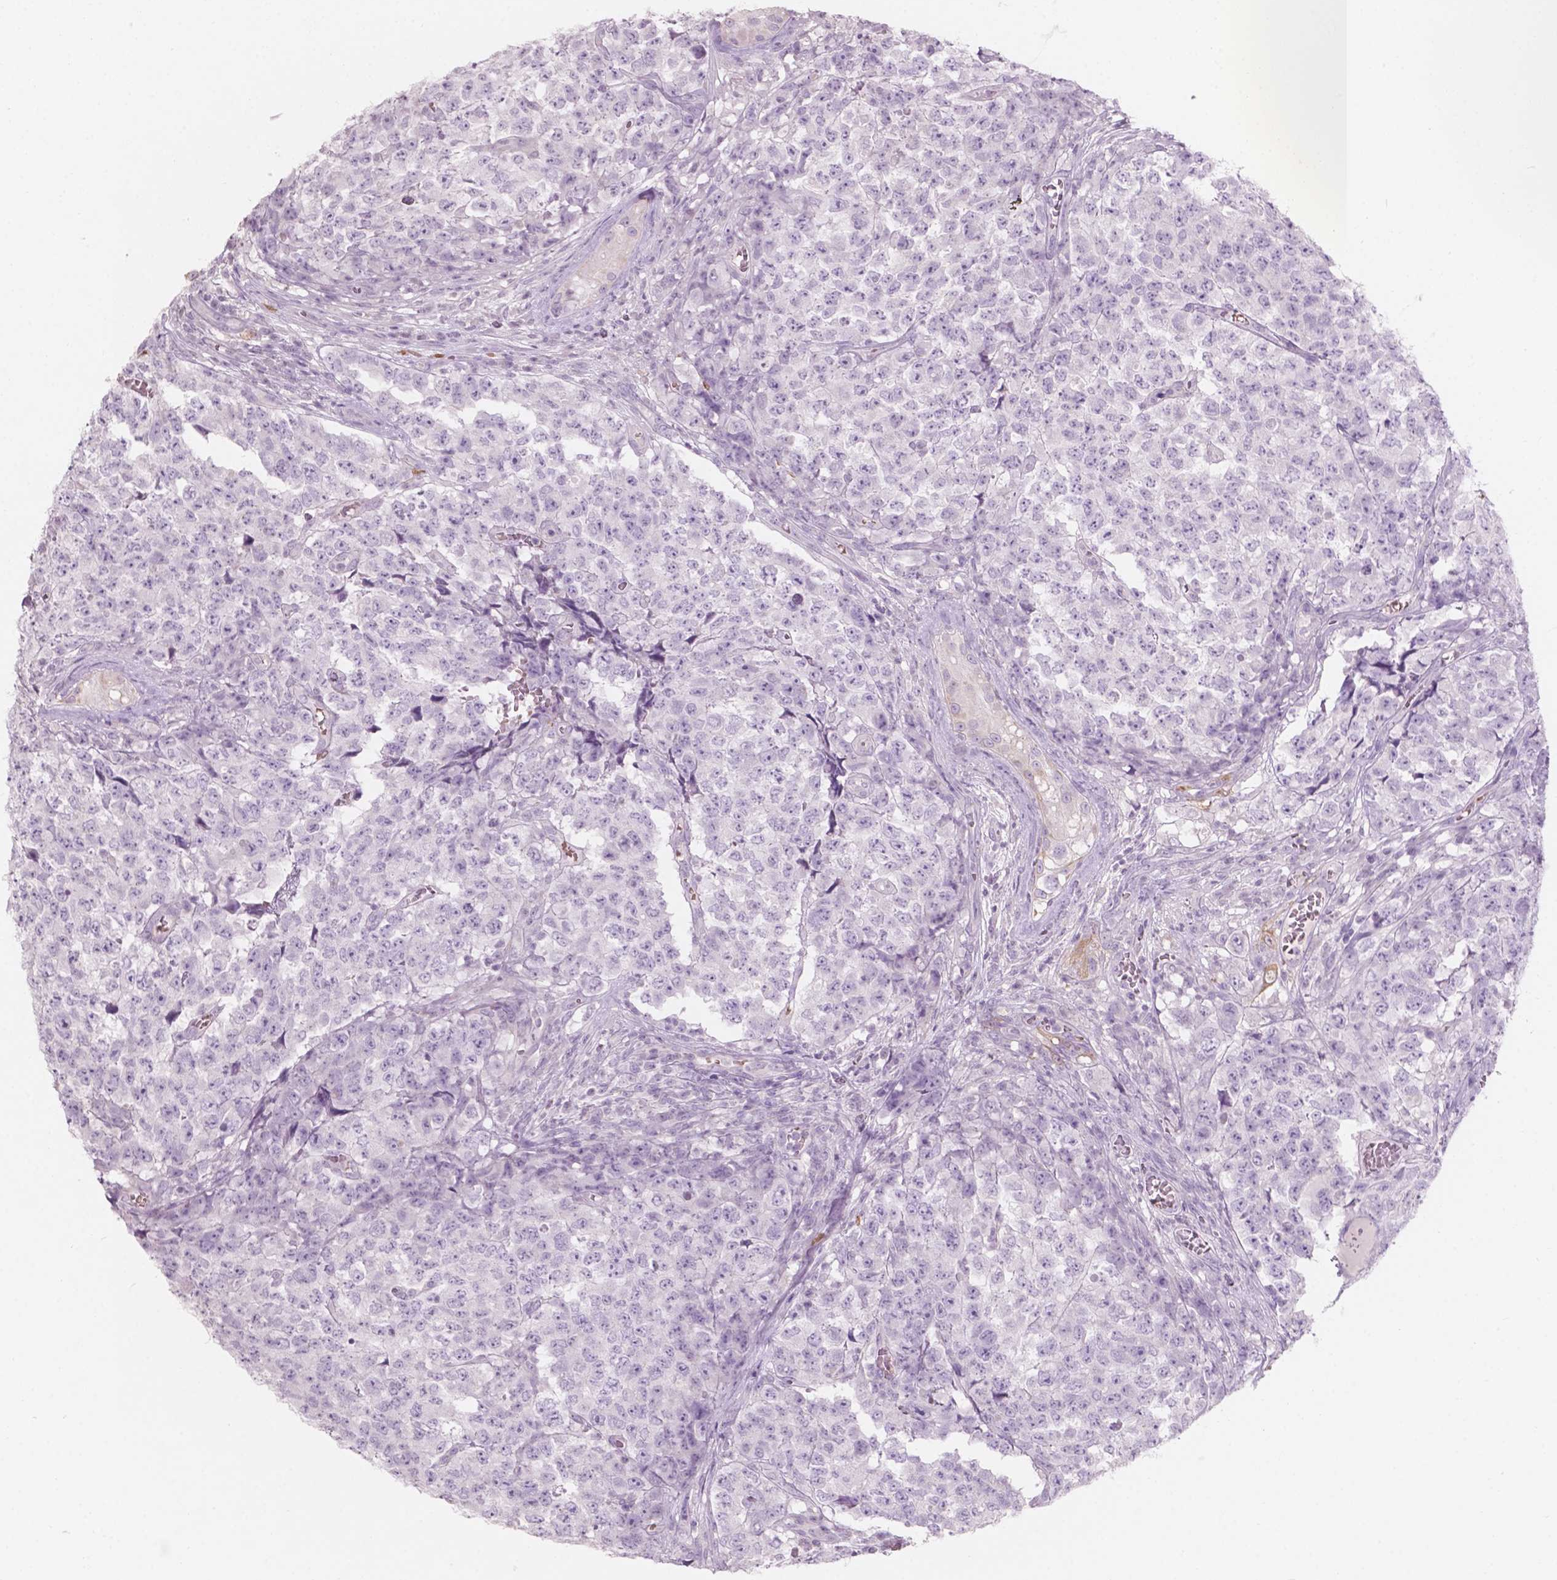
{"staining": {"intensity": "negative", "quantity": "none", "location": "none"}, "tissue": "testis cancer", "cell_type": "Tumor cells", "image_type": "cancer", "snomed": [{"axis": "morphology", "description": "Carcinoma, Embryonal, NOS"}, {"axis": "topography", "description": "Testis"}], "caption": "Immunohistochemical staining of human testis embryonal carcinoma displays no significant positivity in tumor cells.", "gene": "AWAT1", "patient": {"sex": "male", "age": 23}}